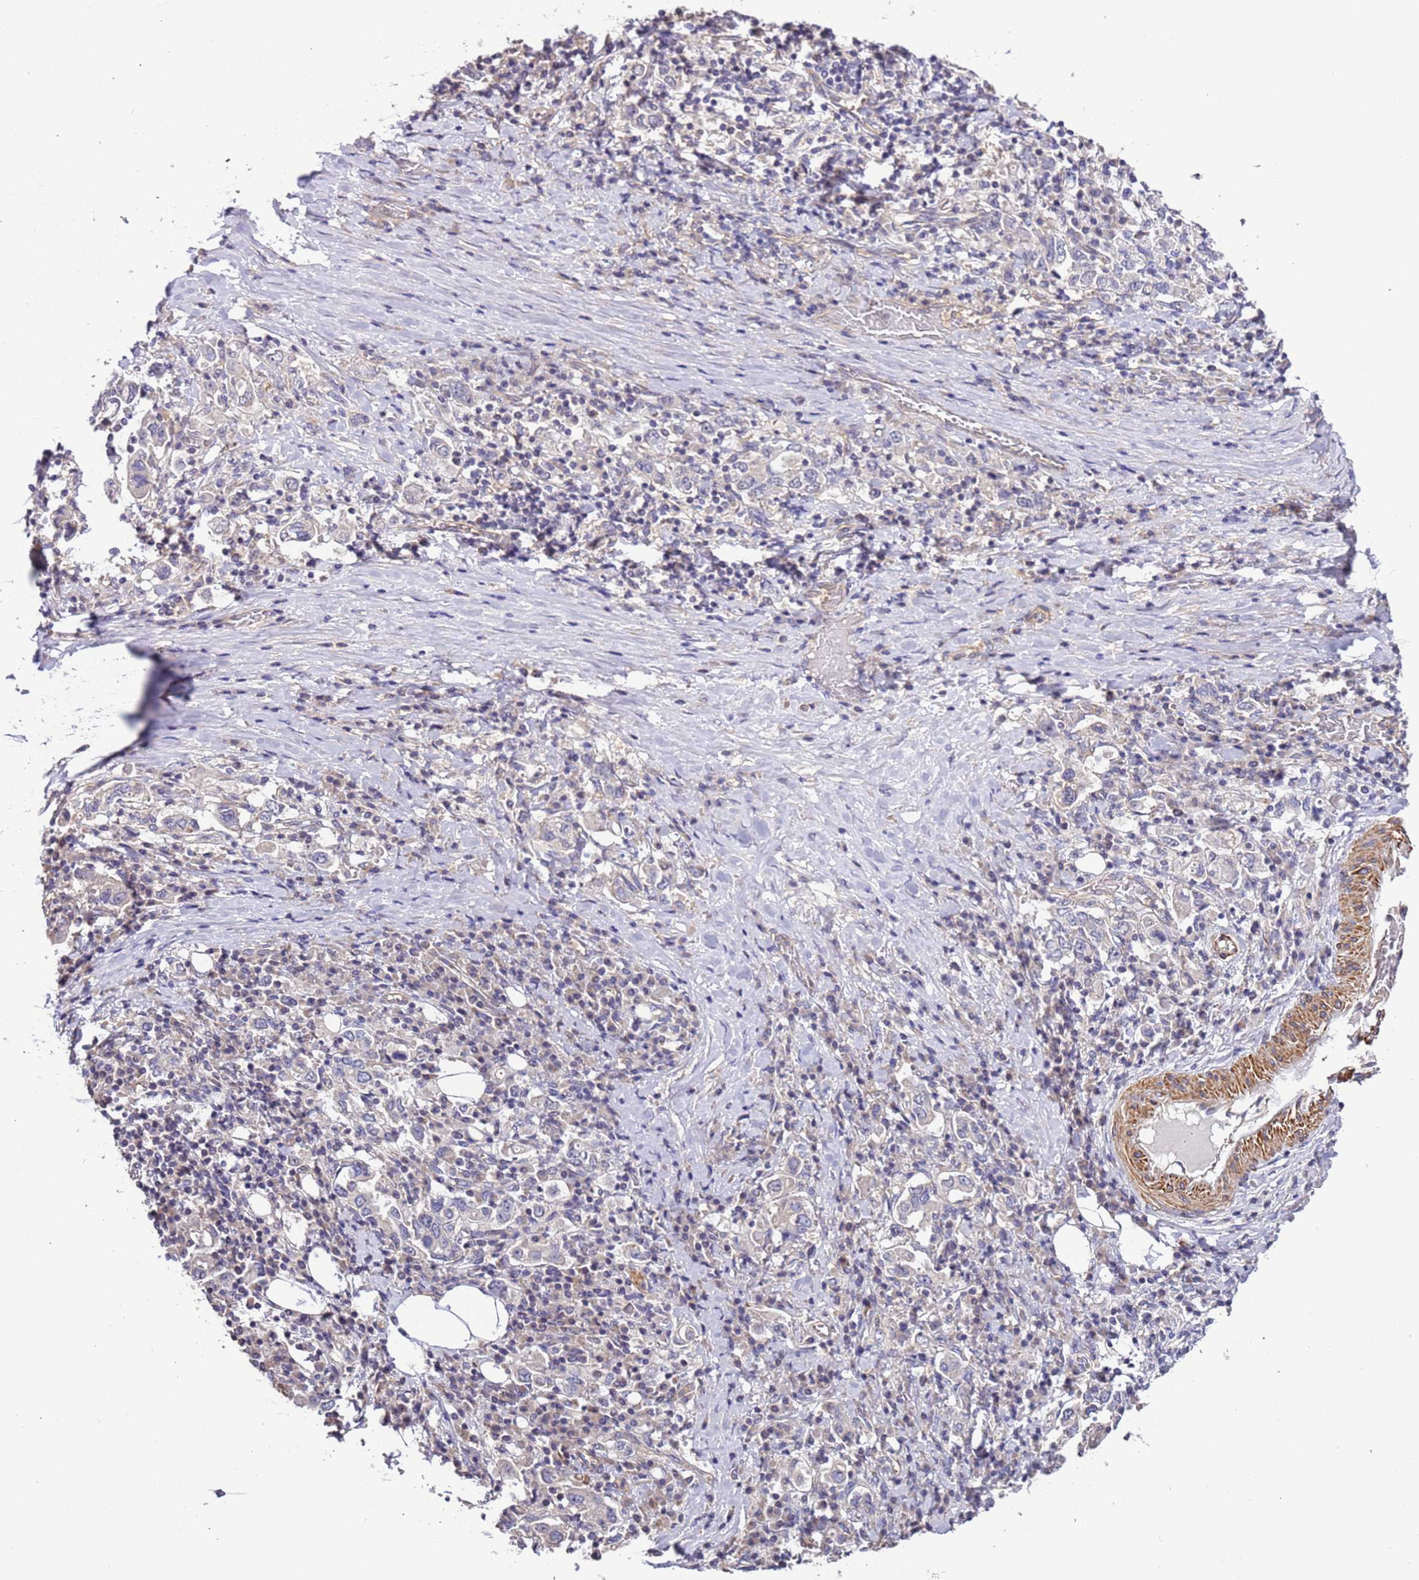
{"staining": {"intensity": "negative", "quantity": "none", "location": "none"}, "tissue": "stomach cancer", "cell_type": "Tumor cells", "image_type": "cancer", "snomed": [{"axis": "morphology", "description": "Adenocarcinoma, NOS"}, {"axis": "topography", "description": "Stomach, upper"}, {"axis": "topography", "description": "Stomach"}], "caption": "A photomicrograph of human stomach cancer (adenocarcinoma) is negative for staining in tumor cells.", "gene": "LAMB4", "patient": {"sex": "male", "age": 62}}